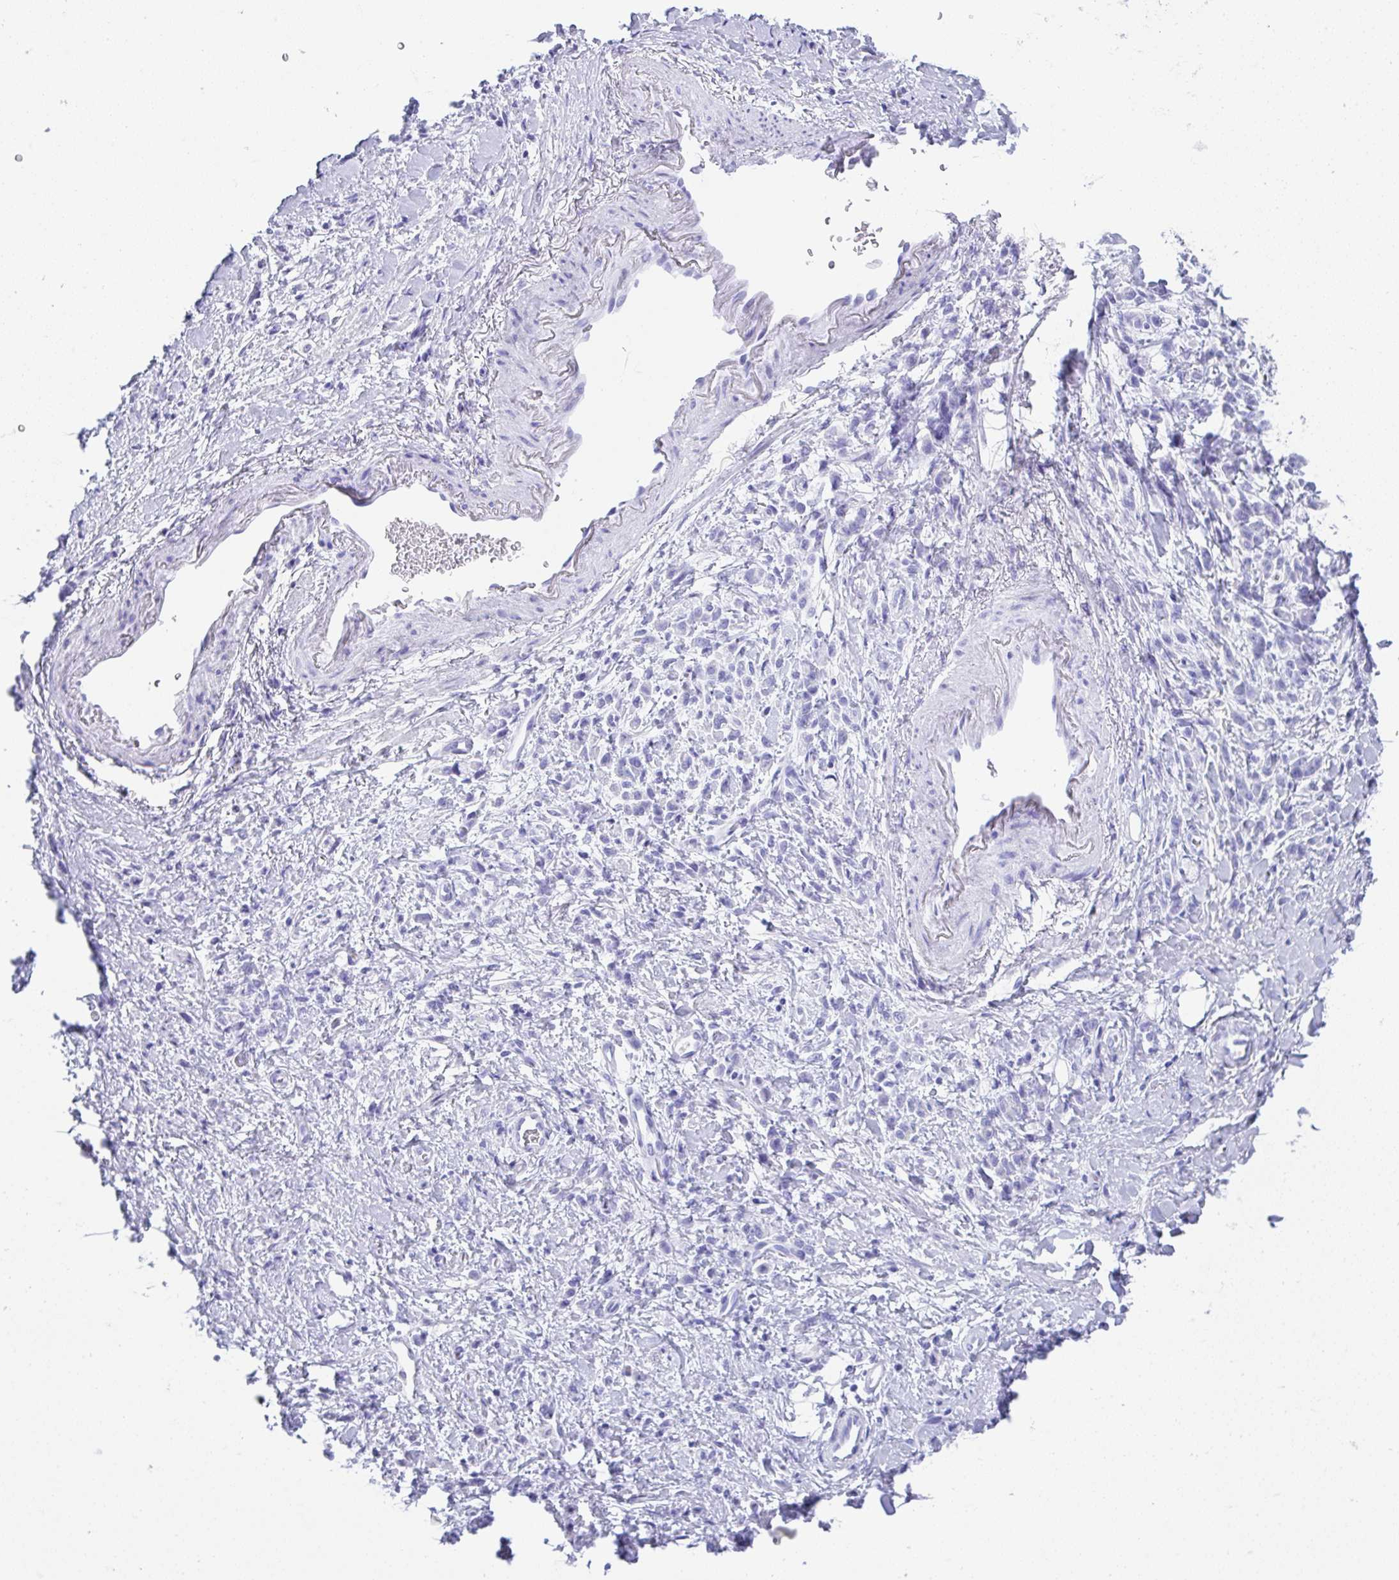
{"staining": {"intensity": "negative", "quantity": "none", "location": "none"}, "tissue": "stomach cancer", "cell_type": "Tumor cells", "image_type": "cancer", "snomed": [{"axis": "morphology", "description": "Adenocarcinoma, NOS"}, {"axis": "topography", "description": "Stomach"}], "caption": "Tumor cells are negative for protein expression in human adenocarcinoma (stomach).", "gene": "CPA1", "patient": {"sex": "male", "age": 77}}